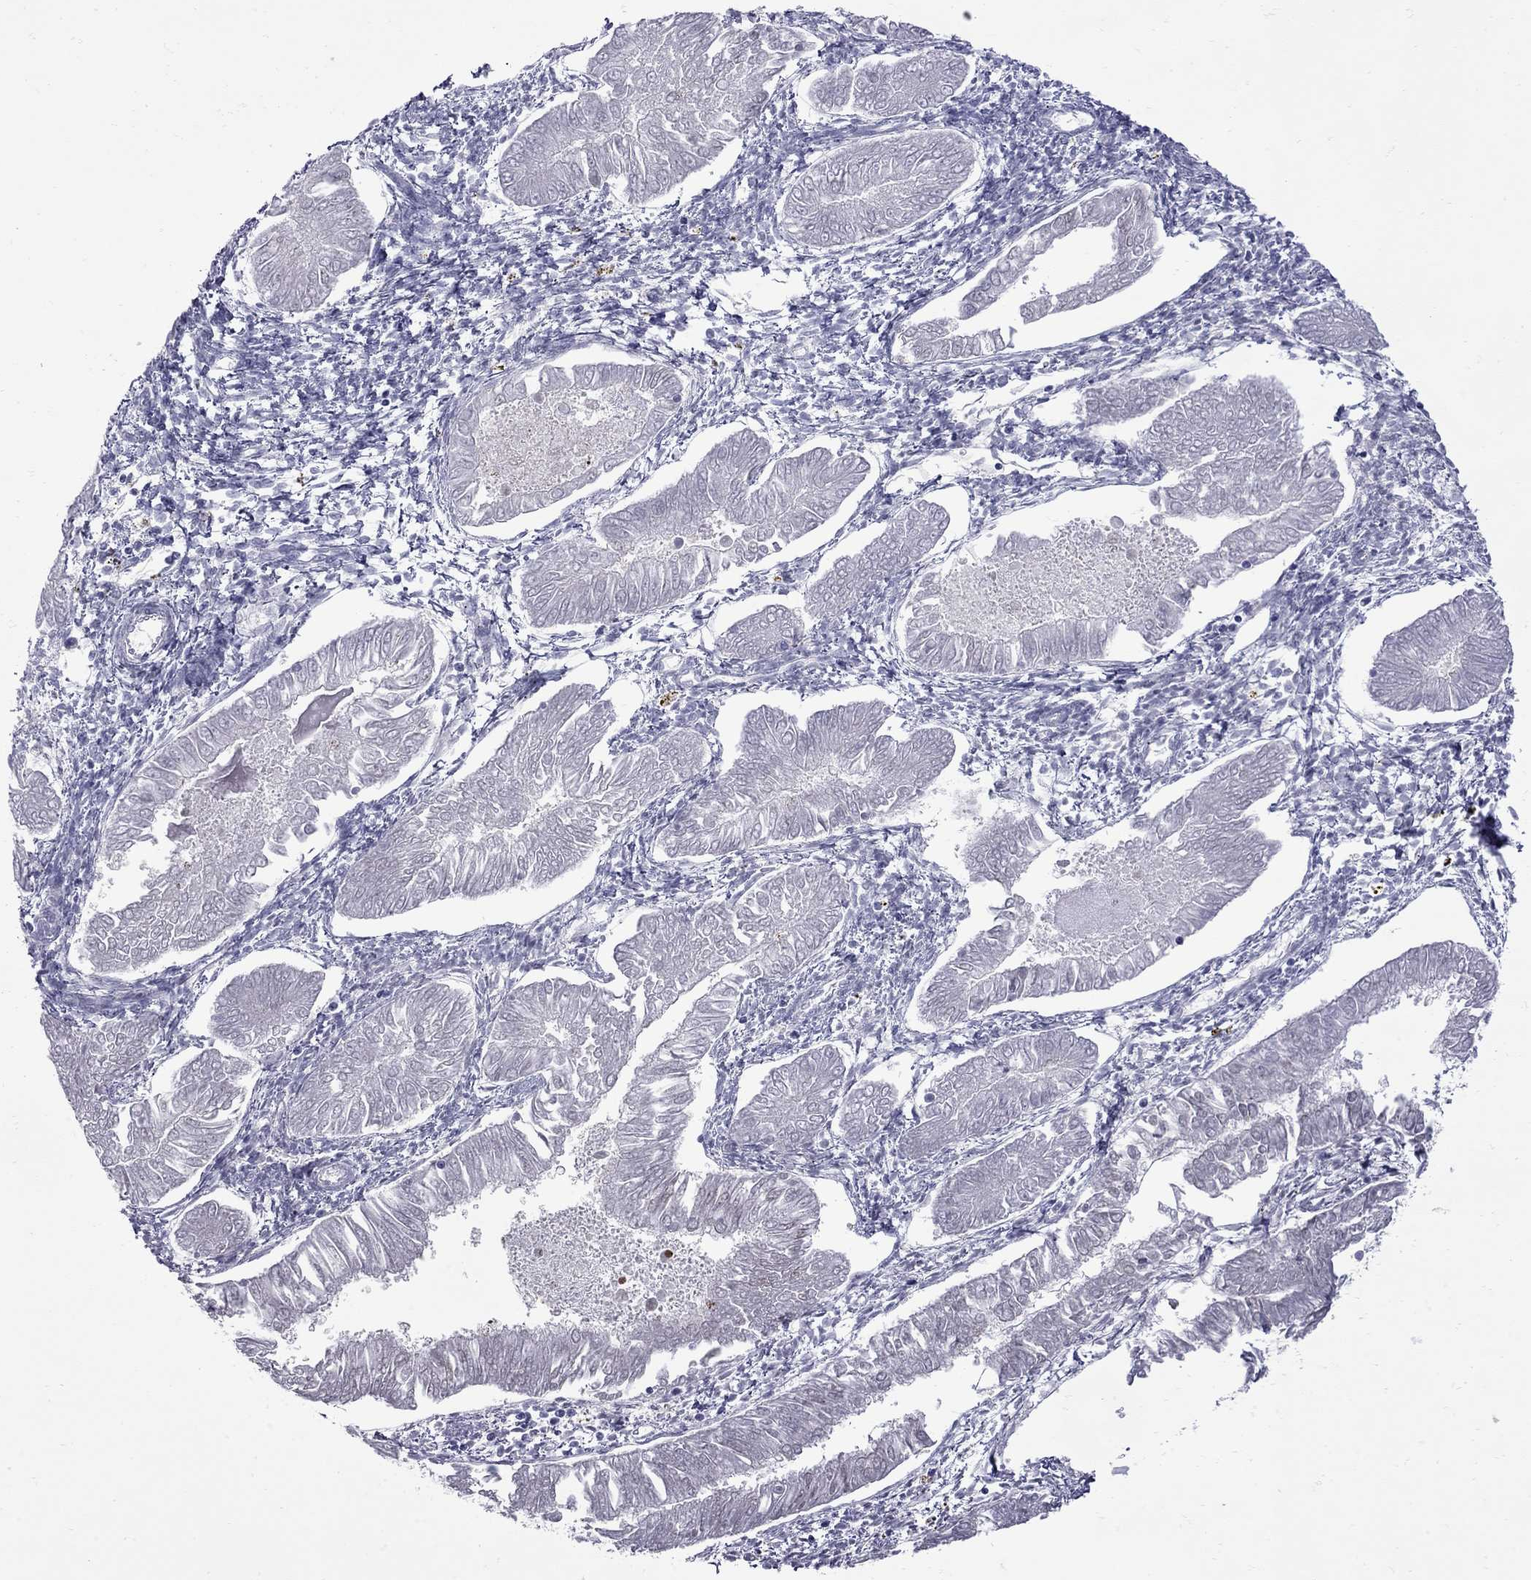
{"staining": {"intensity": "negative", "quantity": "none", "location": "none"}, "tissue": "endometrial cancer", "cell_type": "Tumor cells", "image_type": "cancer", "snomed": [{"axis": "morphology", "description": "Adenocarcinoma, NOS"}, {"axis": "topography", "description": "Endometrium"}], "caption": "Protein analysis of endometrial cancer (adenocarcinoma) reveals no significant staining in tumor cells.", "gene": "NRARP", "patient": {"sex": "female", "age": 53}}